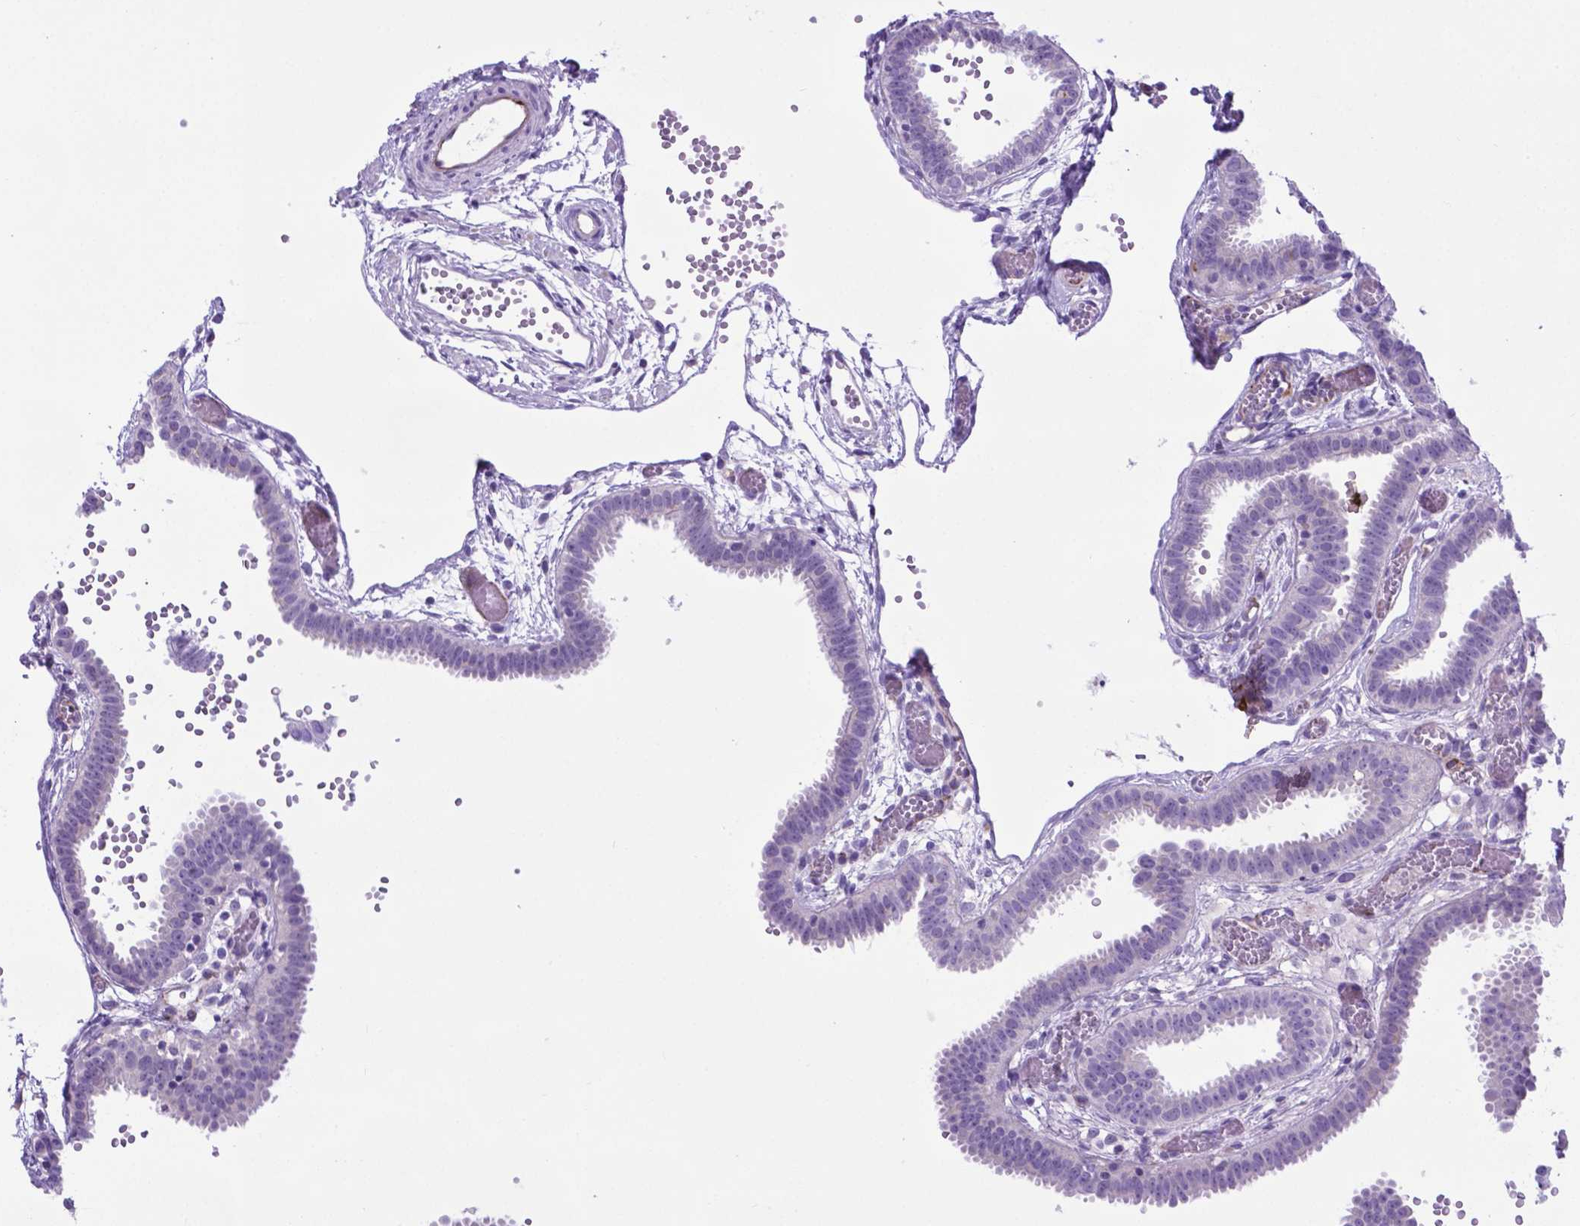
{"staining": {"intensity": "negative", "quantity": "none", "location": "none"}, "tissue": "fallopian tube", "cell_type": "Glandular cells", "image_type": "normal", "snomed": [{"axis": "morphology", "description": "Normal tissue, NOS"}, {"axis": "topography", "description": "Fallopian tube"}], "caption": "There is no significant staining in glandular cells of fallopian tube. (DAB (3,3'-diaminobenzidine) immunohistochemistry (IHC), high magnification).", "gene": "LZTR1", "patient": {"sex": "female", "age": 37}}